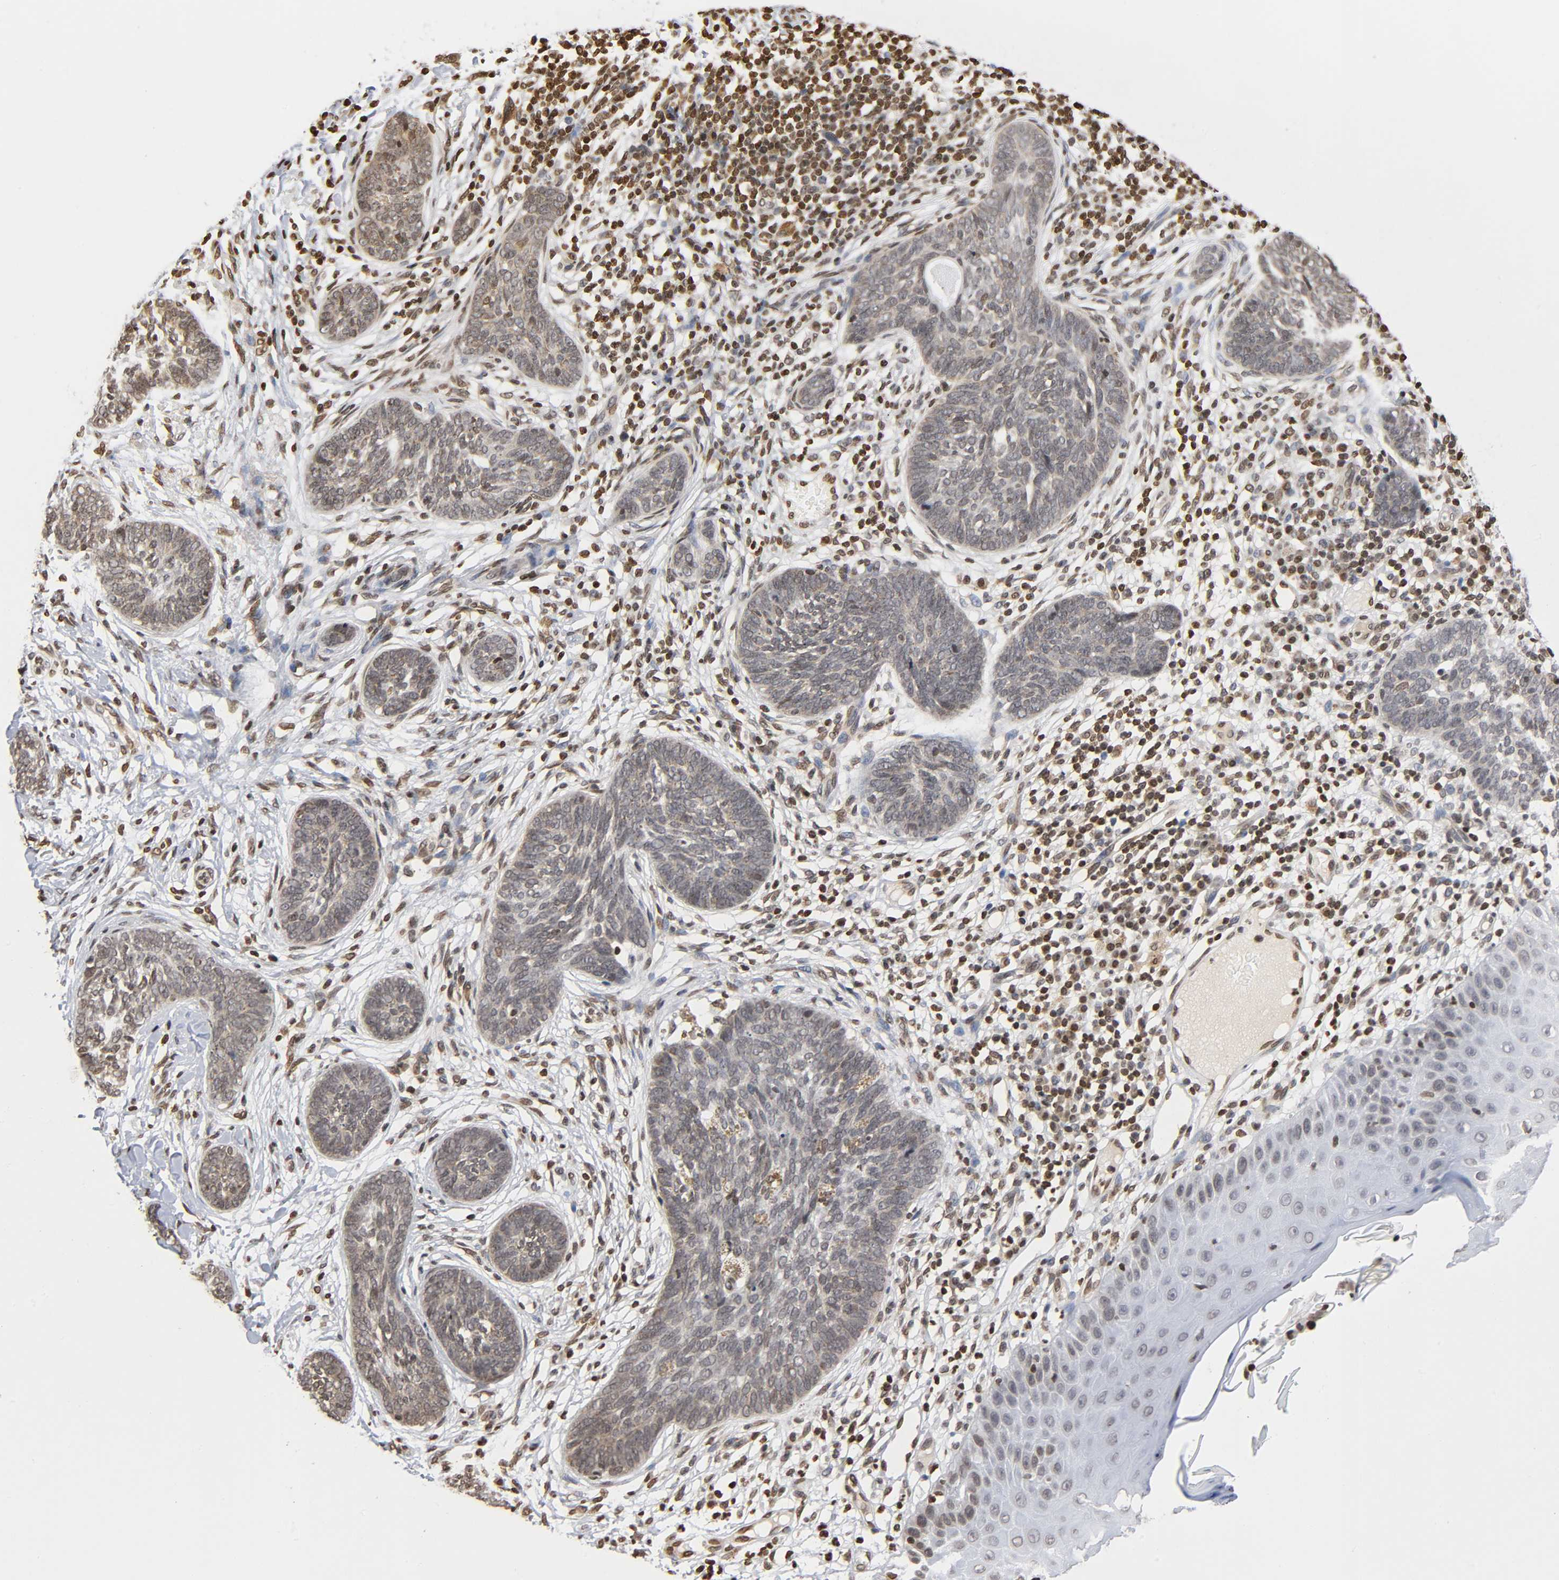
{"staining": {"intensity": "moderate", "quantity": "25%-75%", "location": "nuclear"}, "tissue": "skin cancer", "cell_type": "Tumor cells", "image_type": "cancer", "snomed": [{"axis": "morphology", "description": "Normal tissue, NOS"}, {"axis": "morphology", "description": "Basal cell carcinoma"}, {"axis": "topography", "description": "Skin"}], "caption": "Human basal cell carcinoma (skin) stained with a protein marker shows moderate staining in tumor cells.", "gene": "HOXA6", "patient": {"sex": "male", "age": 87}}